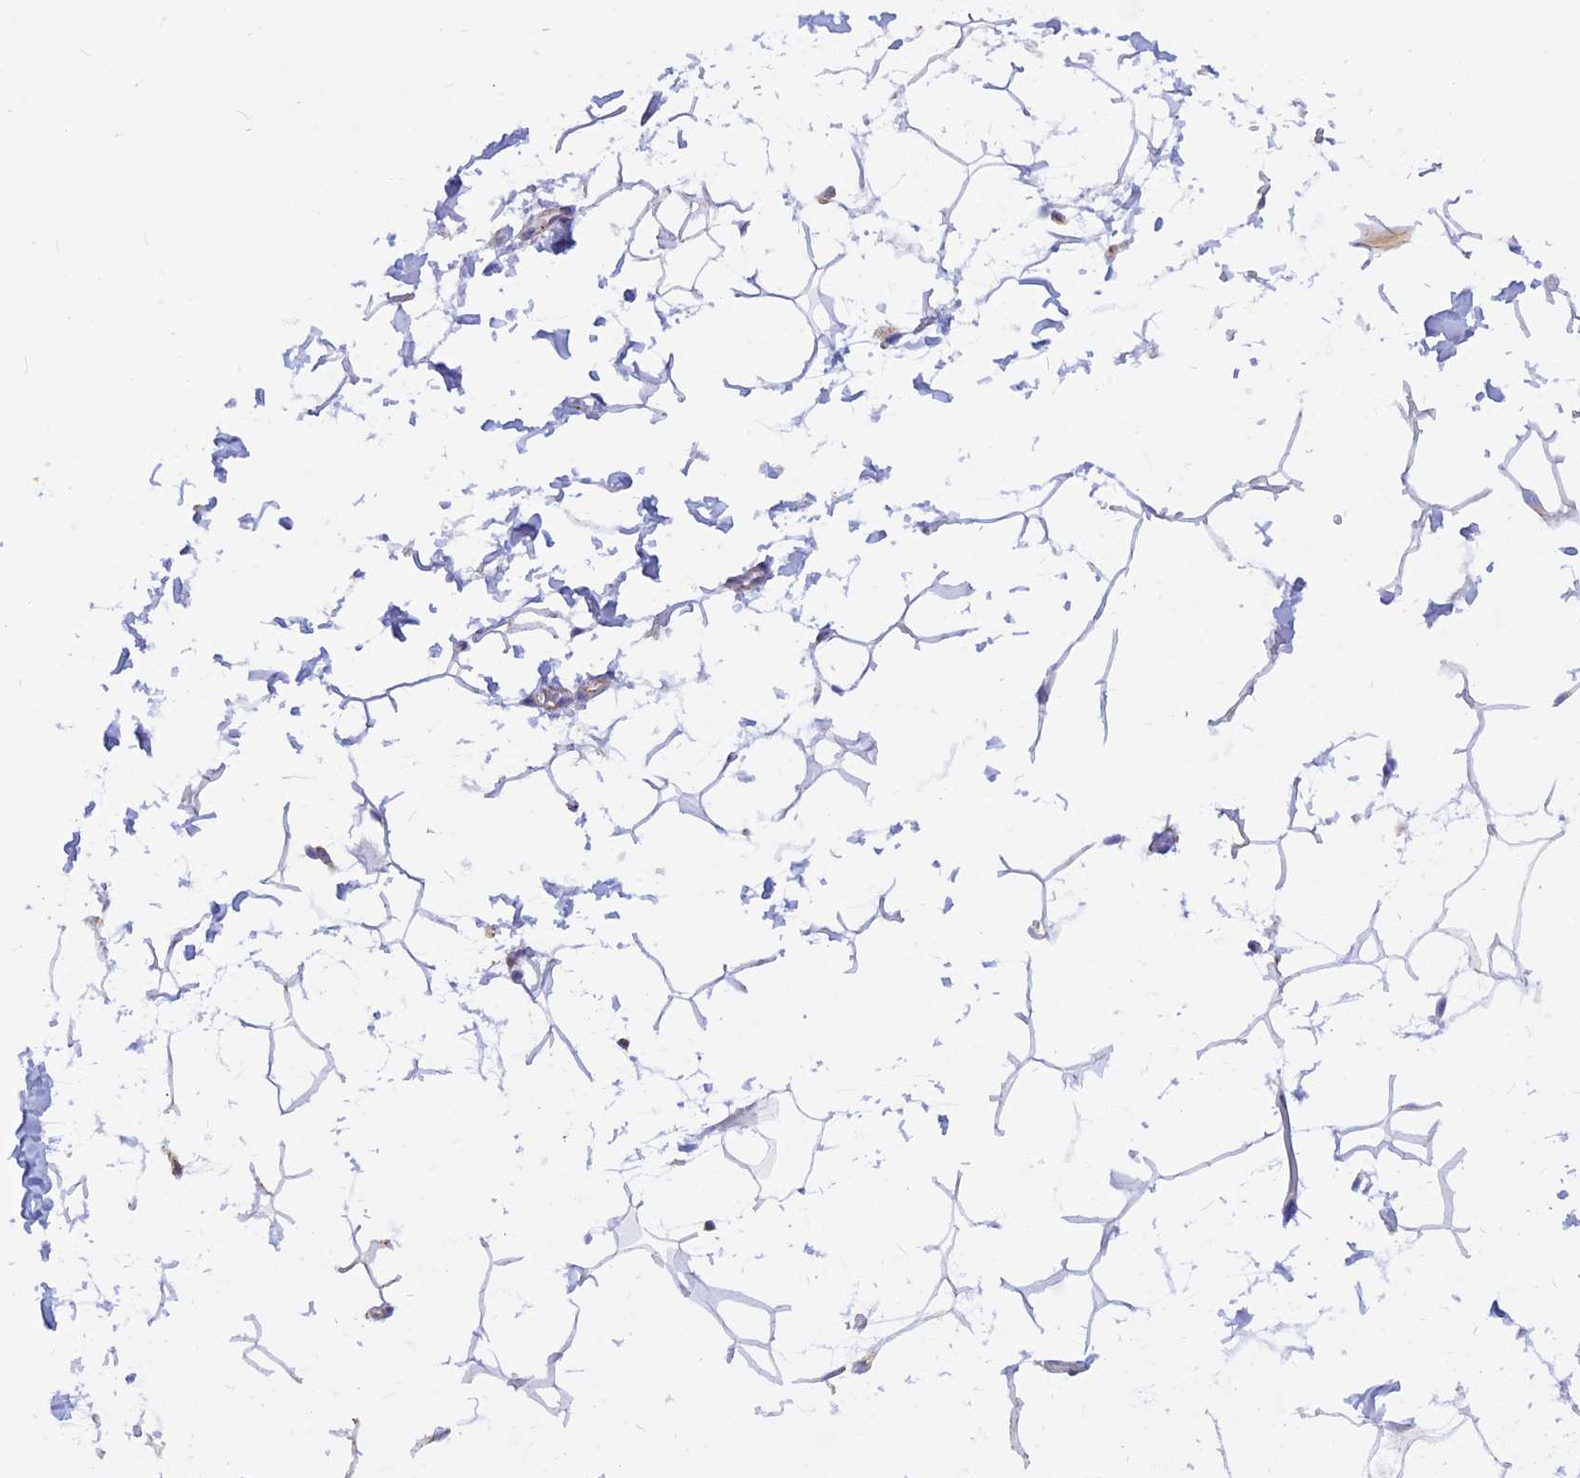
{"staining": {"intensity": "negative", "quantity": "none", "location": "none"}, "tissue": "adipose tissue", "cell_type": "Adipocytes", "image_type": "normal", "snomed": [{"axis": "morphology", "description": "Normal tissue, NOS"}, {"axis": "topography", "description": "Gallbladder"}, {"axis": "topography", "description": "Peripheral nerve tissue"}], "caption": "Adipocytes show no significant protein staining in benign adipose tissue. Nuclei are stained in blue.", "gene": "GCDH", "patient": {"sex": "male", "age": 38}}